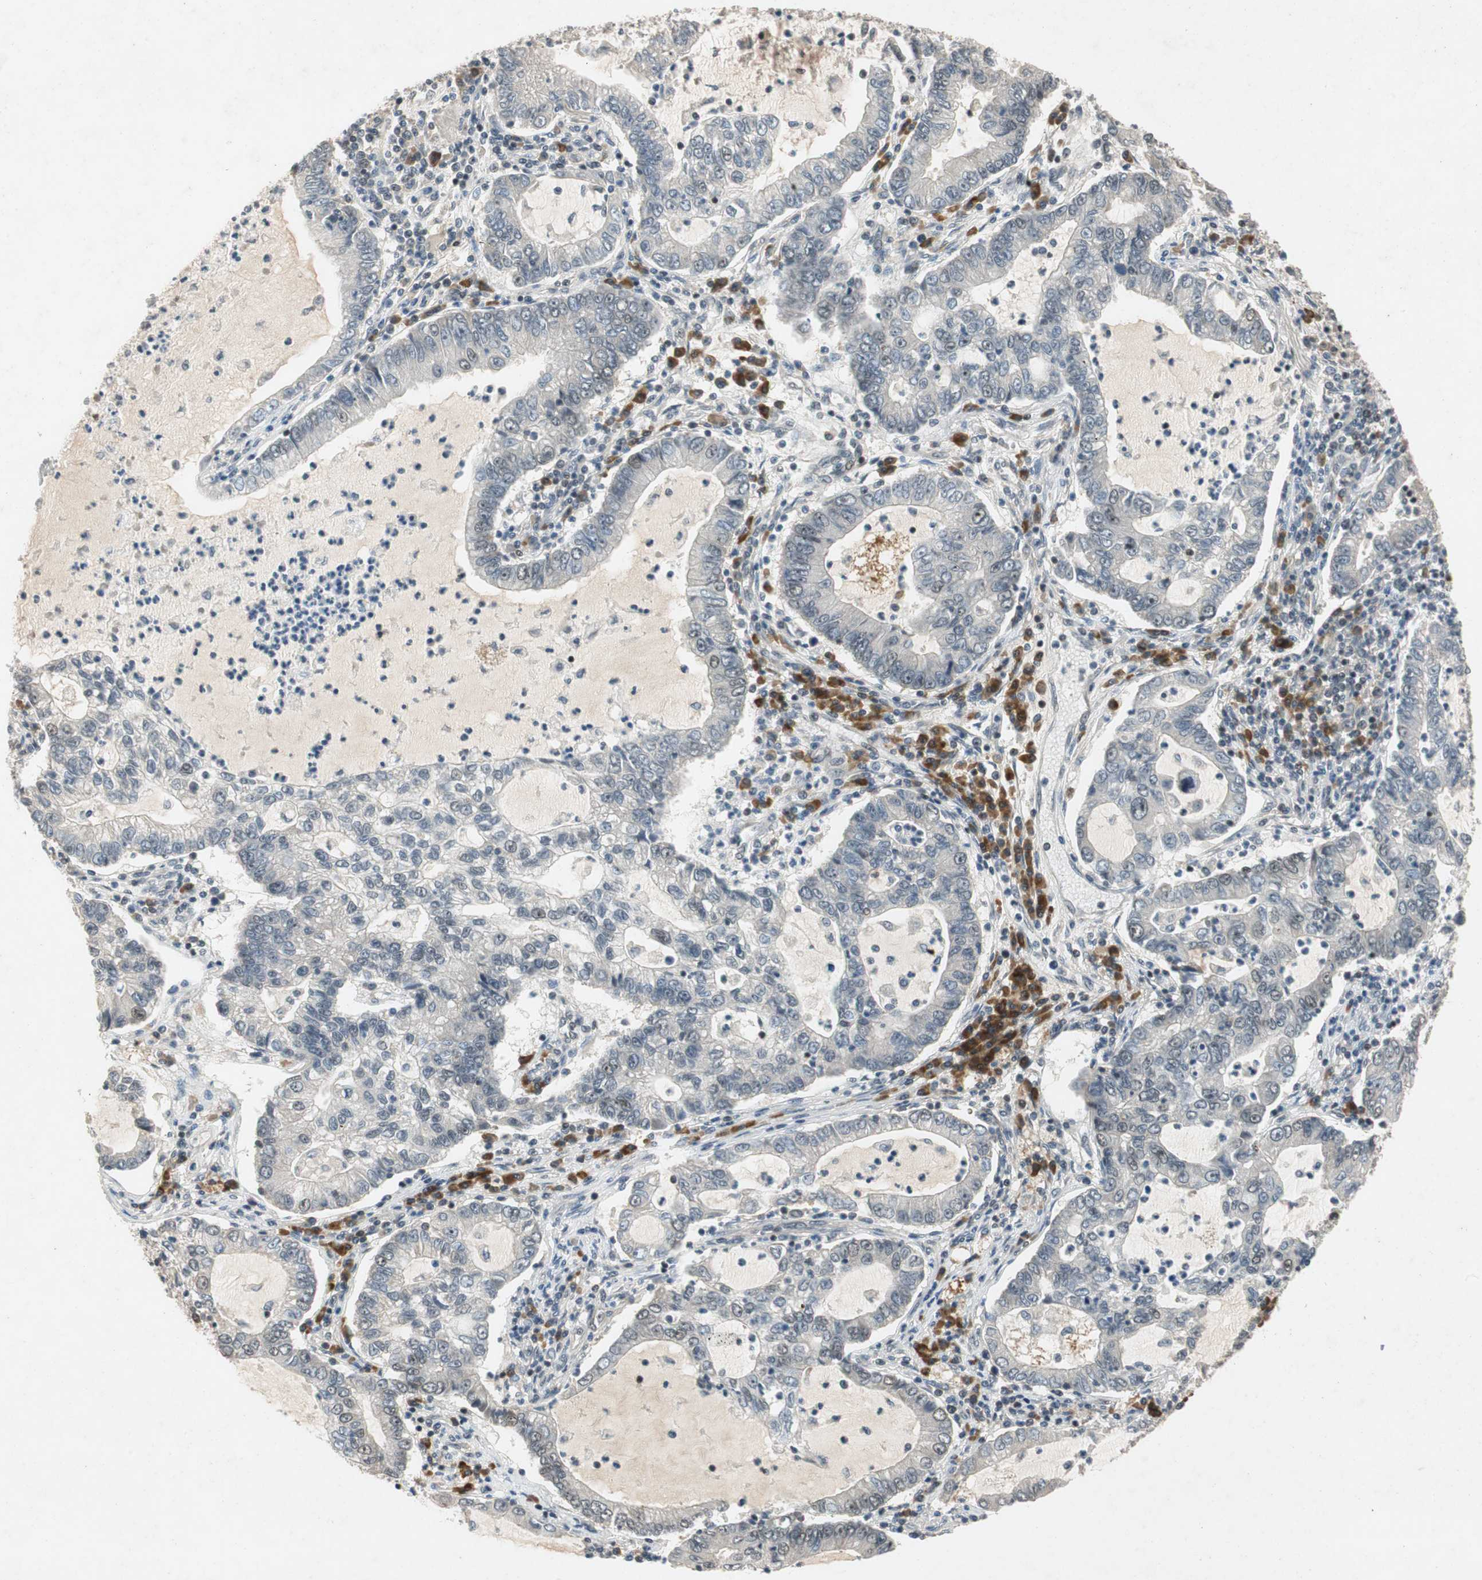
{"staining": {"intensity": "negative", "quantity": "none", "location": "none"}, "tissue": "lung cancer", "cell_type": "Tumor cells", "image_type": "cancer", "snomed": [{"axis": "morphology", "description": "Adenocarcinoma, NOS"}, {"axis": "topography", "description": "Lung"}], "caption": "This micrograph is of lung cancer (adenocarcinoma) stained with immunohistochemistry (IHC) to label a protein in brown with the nuclei are counter-stained blue. There is no staining in tumor cells.", "gene": "NCBP3", "patient": {"sex": "female", "age": 51}}